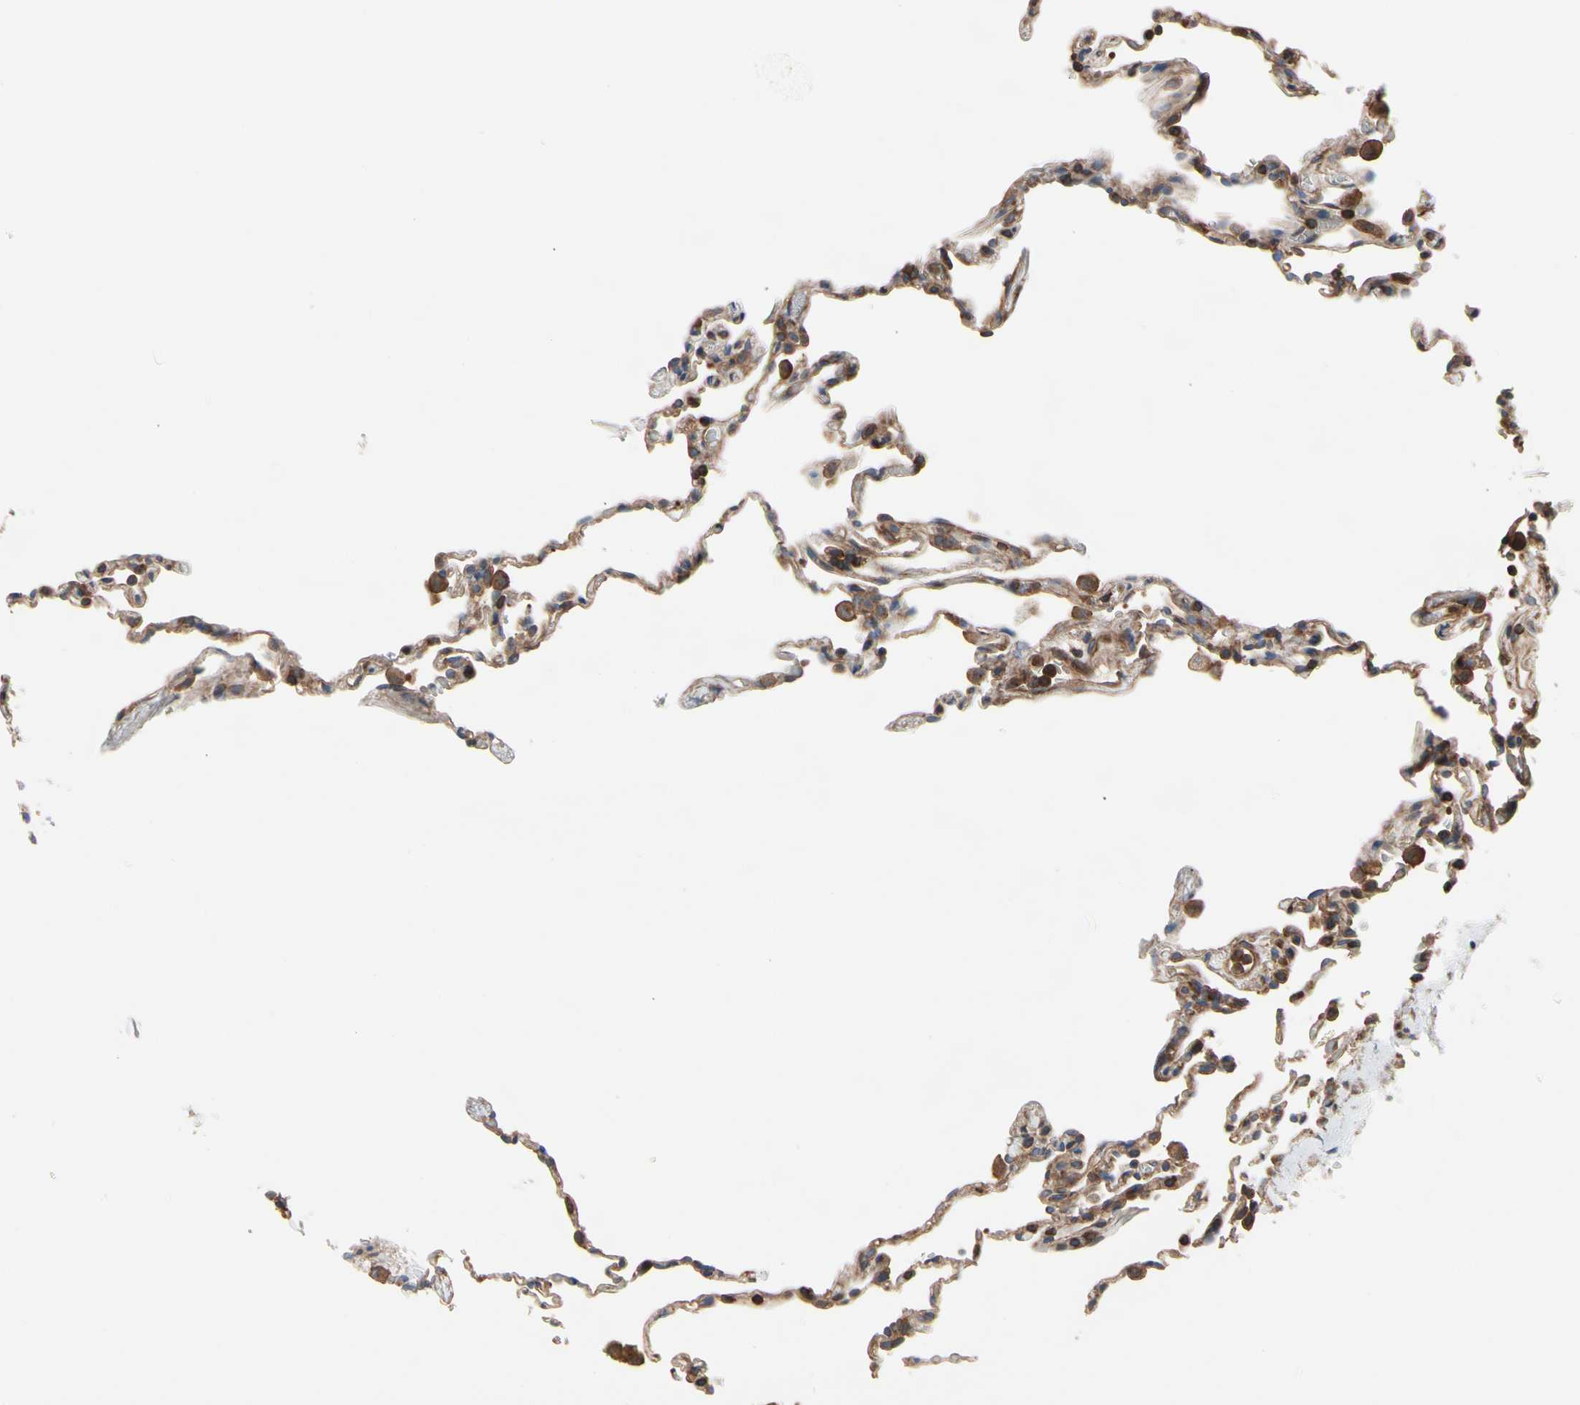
{"staining": {"intensity": "weak", "quantity": "<25%", "location": "cytoplasmic/membranous"}, "tissue": "lung", "cell_type": "Alveolar cells", "image_type": "normal", "snomed": [{"axis": "morphology", "description": "Normal tissue, NOS"}, {"axis": "topography", "description": "Lung"}], "caption": "The image displays no staining of alveolar cells in normal lung.", "gene": "ROCK1", "patient": {"sex": "male", "age": 59}}